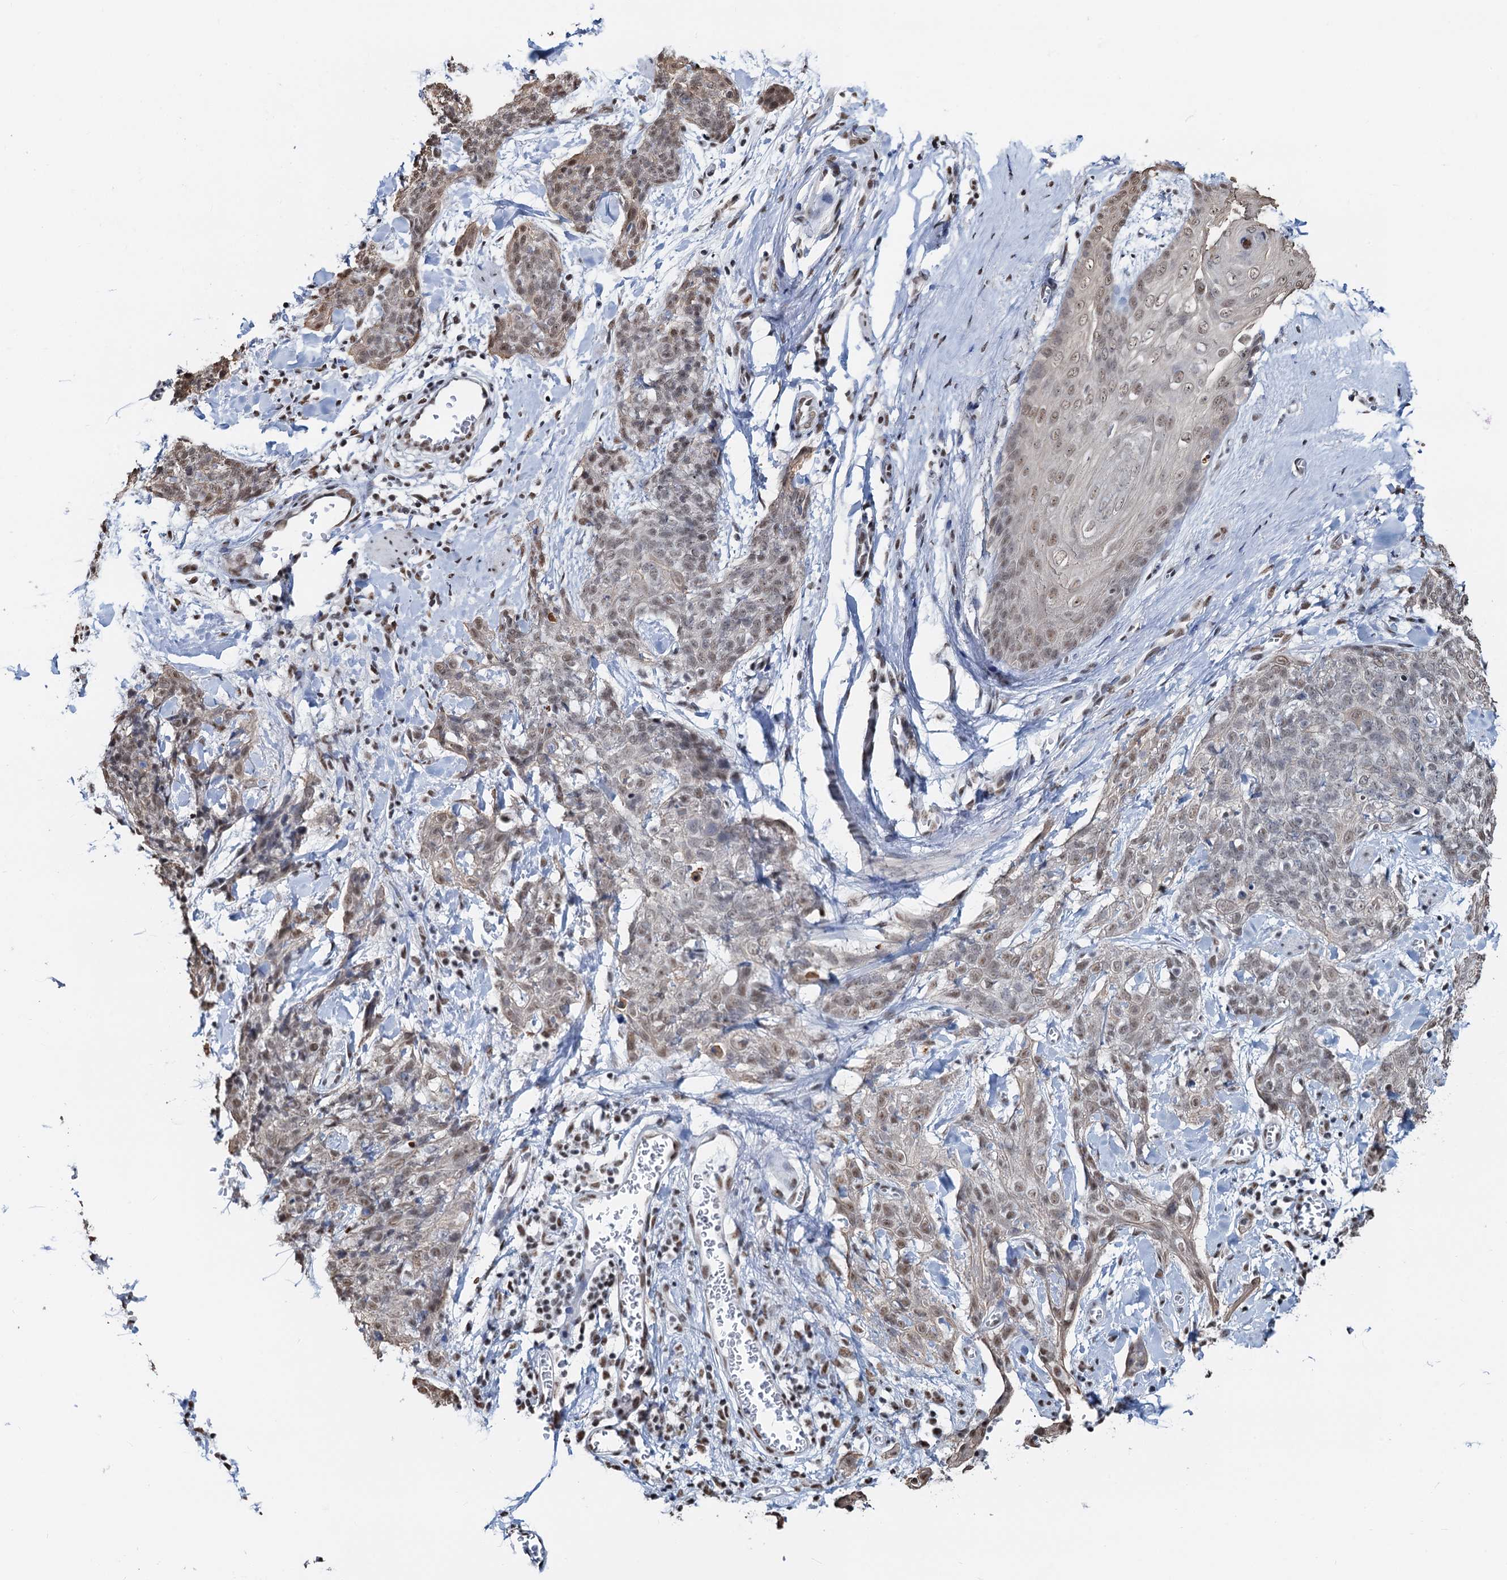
{"staining": {"intensity": "weak", "quantity": "25%-75%", "location": "nuclear"}, "tissue": "skin cancer", "cell_type": "Tumor cells", "image_type": "cancer", "snomed": [{"axis": "morphology", "description": "Squamous cell carcinoma, NOS"}, {"axis": "topography", "description": "Skin"}, {"axis": "topography", "description": "Vulva"}], "caption": "IHC micrograph of neoplastic tissue: human skin cancer stained using immunohistochemistry (IHC) exhibits low levels of weak protein expression localized specifically in the nuclear of tumor cells, appearing as a nuclear brown color.", "gene": "ZNF609", "patient": {"sex": "female", "age": 85}}